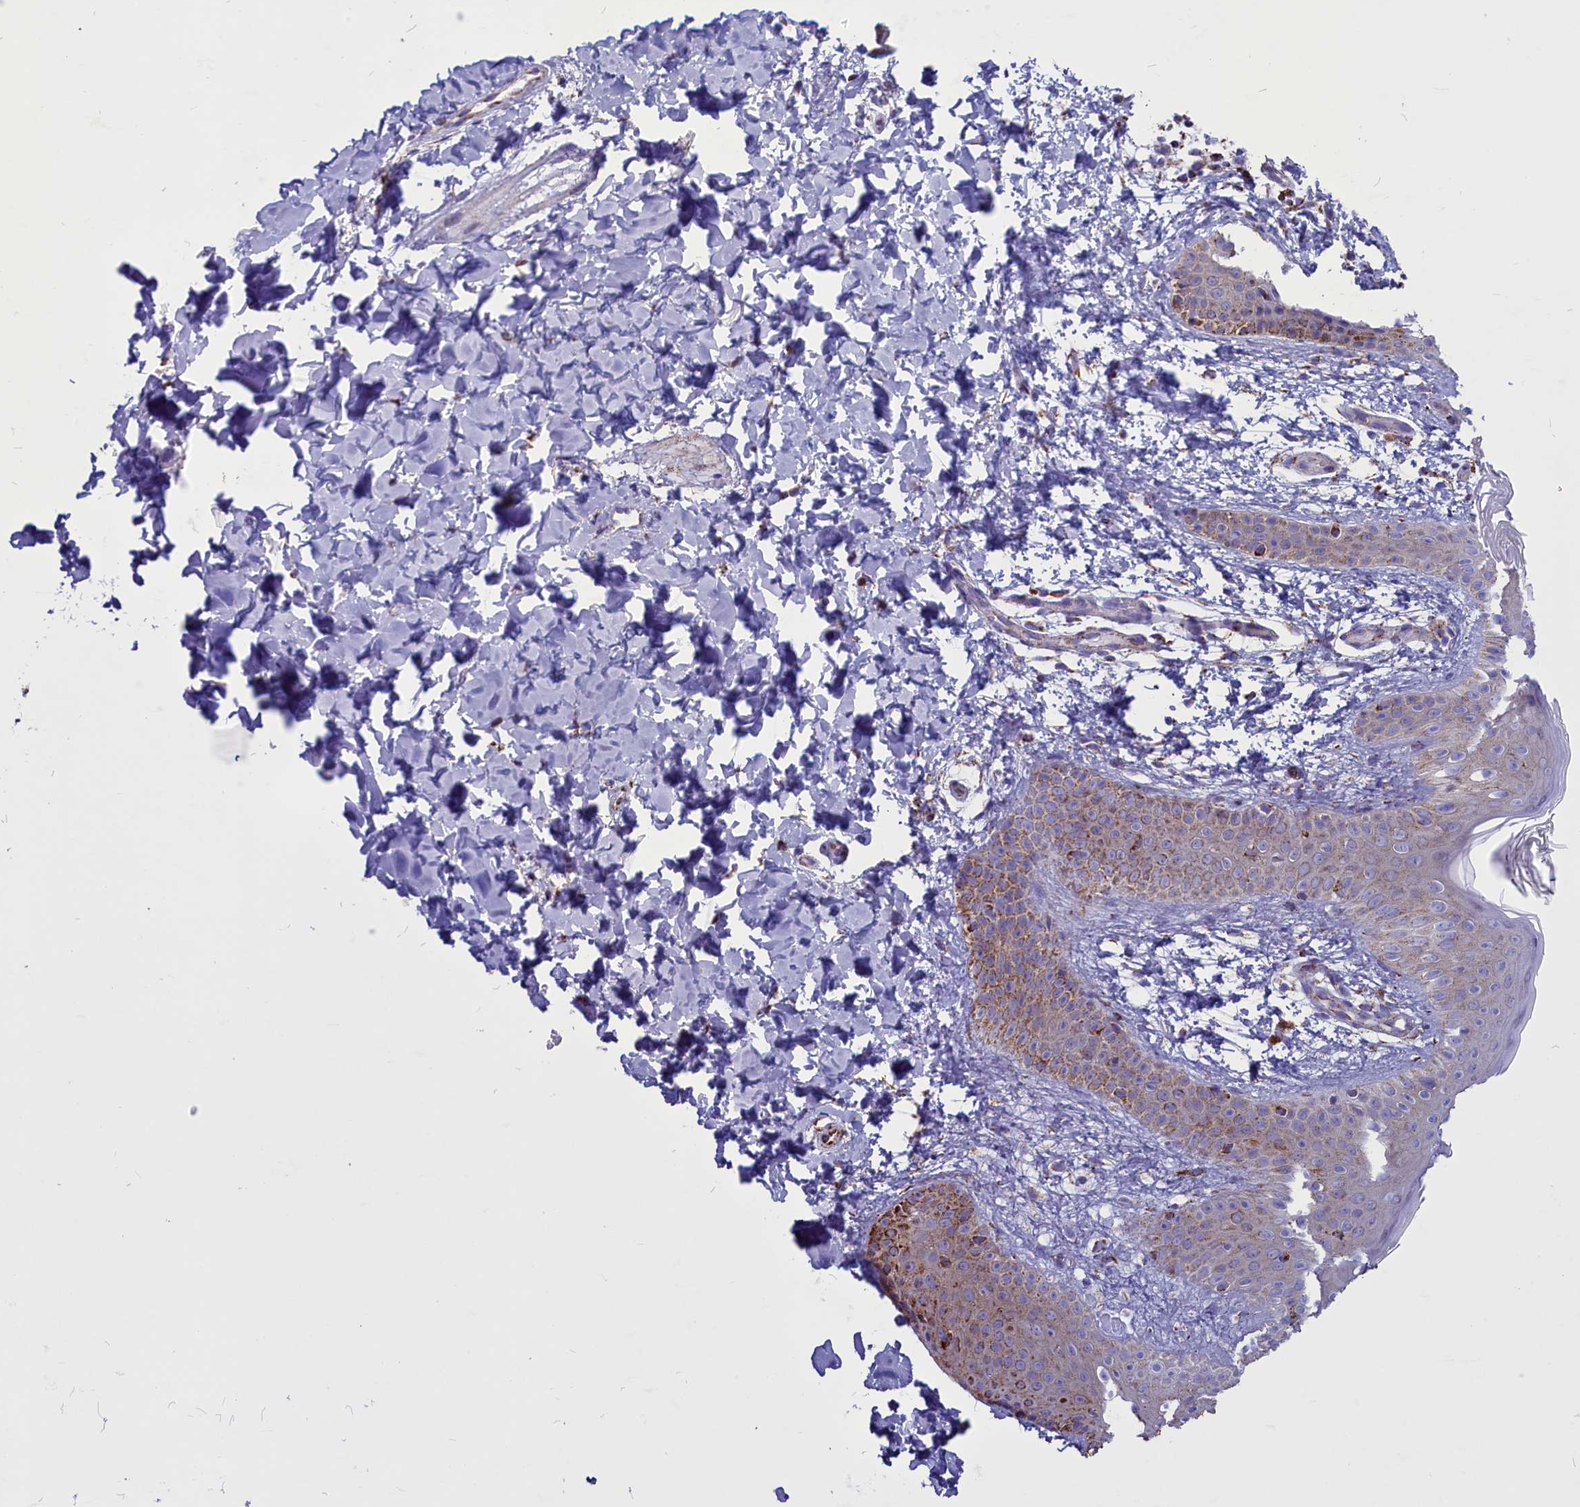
{"staining": {"intensity": "moderate", "quantity": ">75%", "location": "cytoplasmic/membranous"}, "tissue": "skin", "cell_type": "Fibroblasts", "image_type": "normal", "snomed": [{"axis": "morphology", "description": "Normal tissue, NOS"}, {"axis": "topography", "description": "Skin"}], "caption": "High-power microscopy captured an IHC micrograph of unremarkable skin, revealing moderate cytoplasmic/membranous staining in about >75% of fibroblasts. The protein of interest is shown in brown color, while the nuclei are stained blue.", "gene": "ICA1L", "patient": {"sex": "male", "age": 36}}